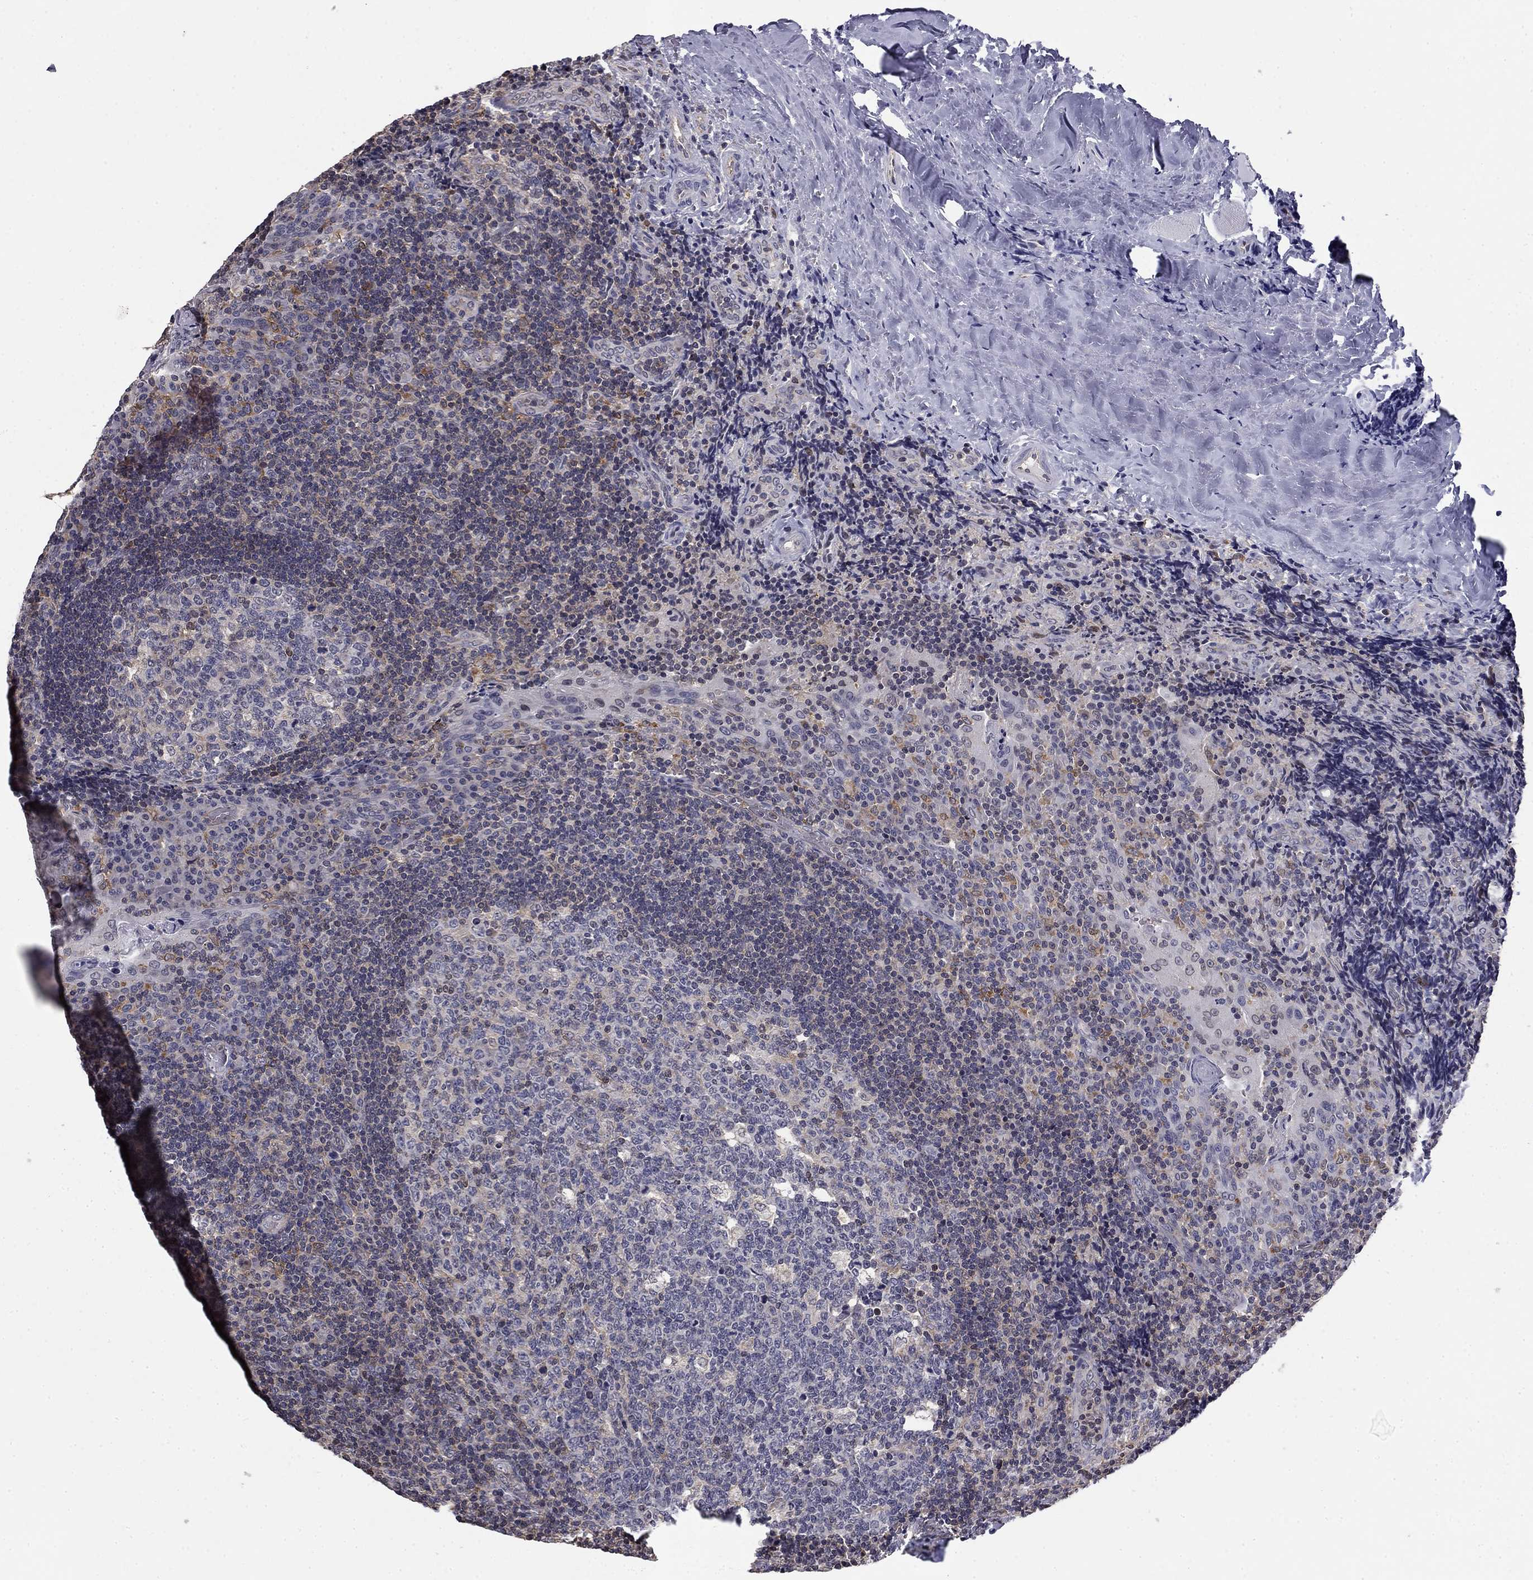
{"staining": {"intensity": "negative", "quantity": "none", "location": "none"}, "tissue": "tonsil", "cell_type": "Germinal center cells", "image_type": "normal", "snomed": [{"axis": "morphology", "description": "Normal tissue, NOS"}, {"axis": "topography", "description": "Tonsil"}], "caption": "DAB immunohistochemical staining of normal tonsil reveals no significant staining in germinal center cells.", "gene": "PLCB2", "patient": {"sex": "male", "age": 17}}